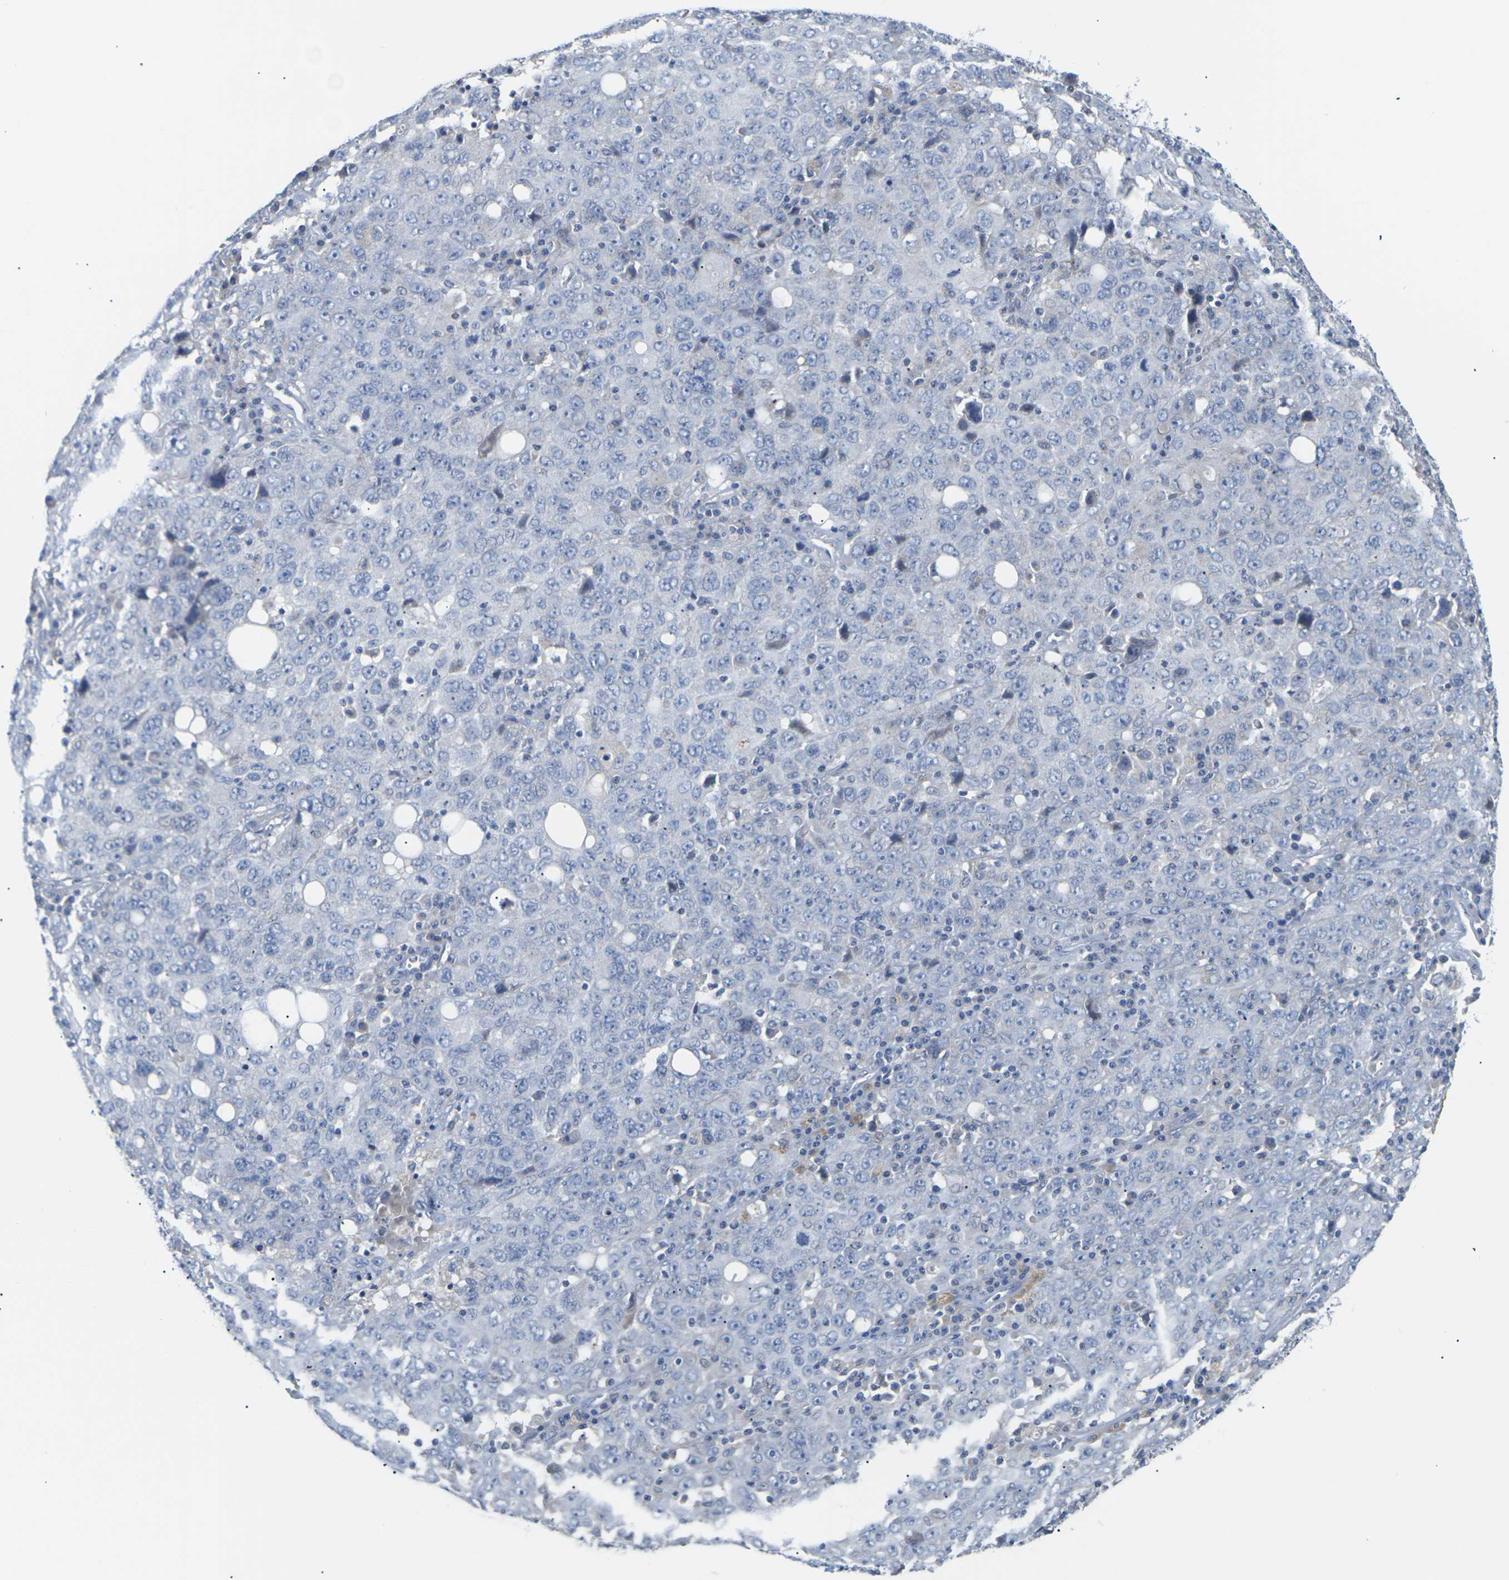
{"staining": {"intensity": "negative", "quantity": "none", "location": "none"}, "tissue": "ovarian cancer", "cell_type": "Tumor cells", "image_type": "cancer", "snomed": [{"axis": "morphology", "description": "Carcinoma, endometroid"}, {"axis": "topography", "description": "Ovary"}], "caption": "Immunohistochemistry (IHC) photomicrograph of ovarian cancer stained for a protein (brown), which shows no positivity in tumor cells.", "gene": "TMCO4", "patient": {"sex": "female", "age": 62}}